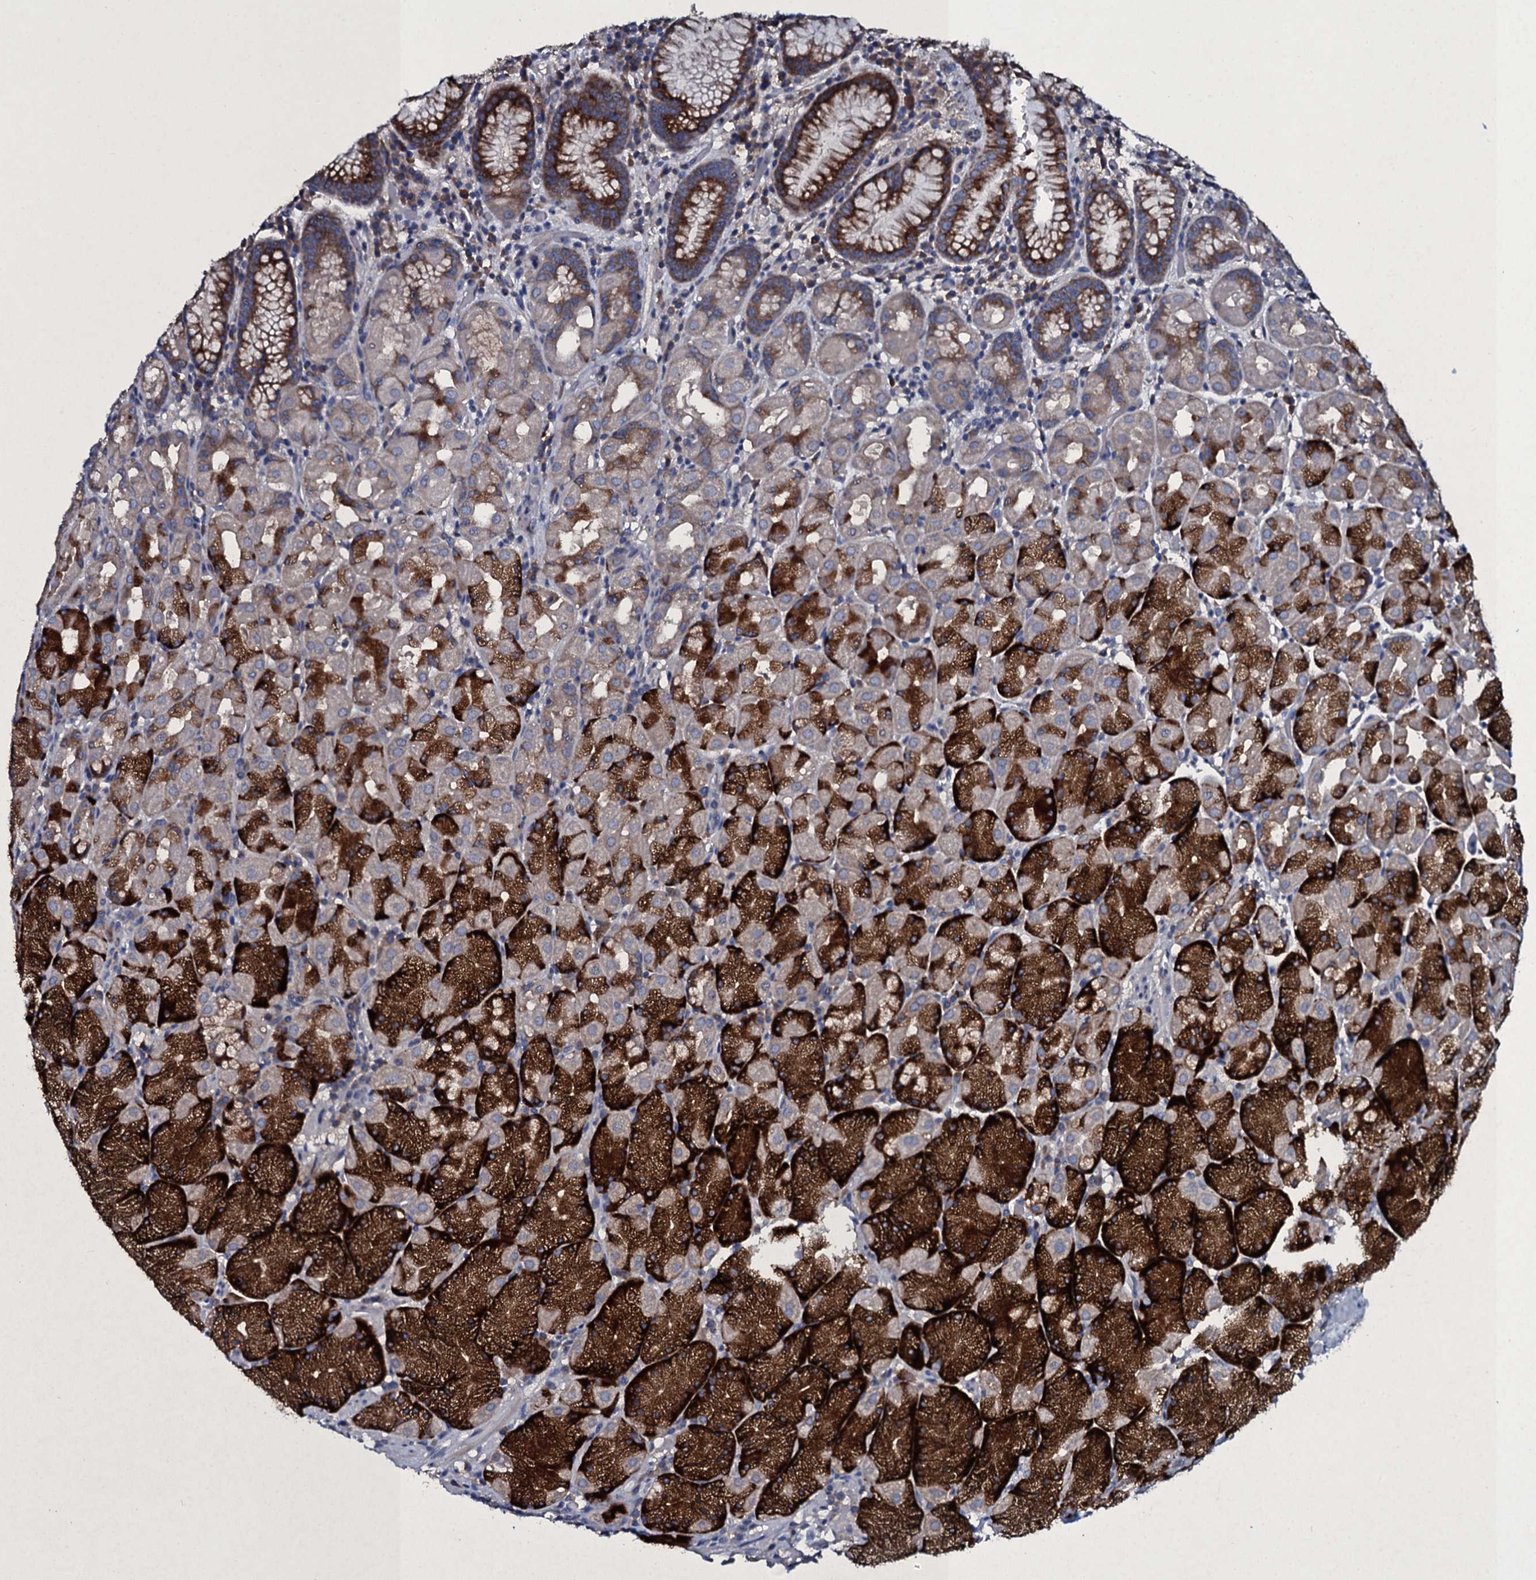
{"staining": {"intensity": "strong", "quantity": "25%-75%", "location": "cytoplasmic/membranous"}, "tissue": "stomach", "cell_type": "Glandular cells", "image_type": "normal", "snomed": [{"axis": "morphology", "description": "Normal tissue, NOS"}, {"axis": "topography", "description": "Stomach, upper"}, {"axis": "topography", "description": "Stomach, lower"}], "caption": "Stomach stained with immunohistochemistry reveals strong cytoplasmic/membranous staining in about 25%-75% of glandular cells. The protein is shown in brown color, while the nuclei are stained blue.", "gene": "TPGS2", "patient": {"sex": "male", "age": 80}}